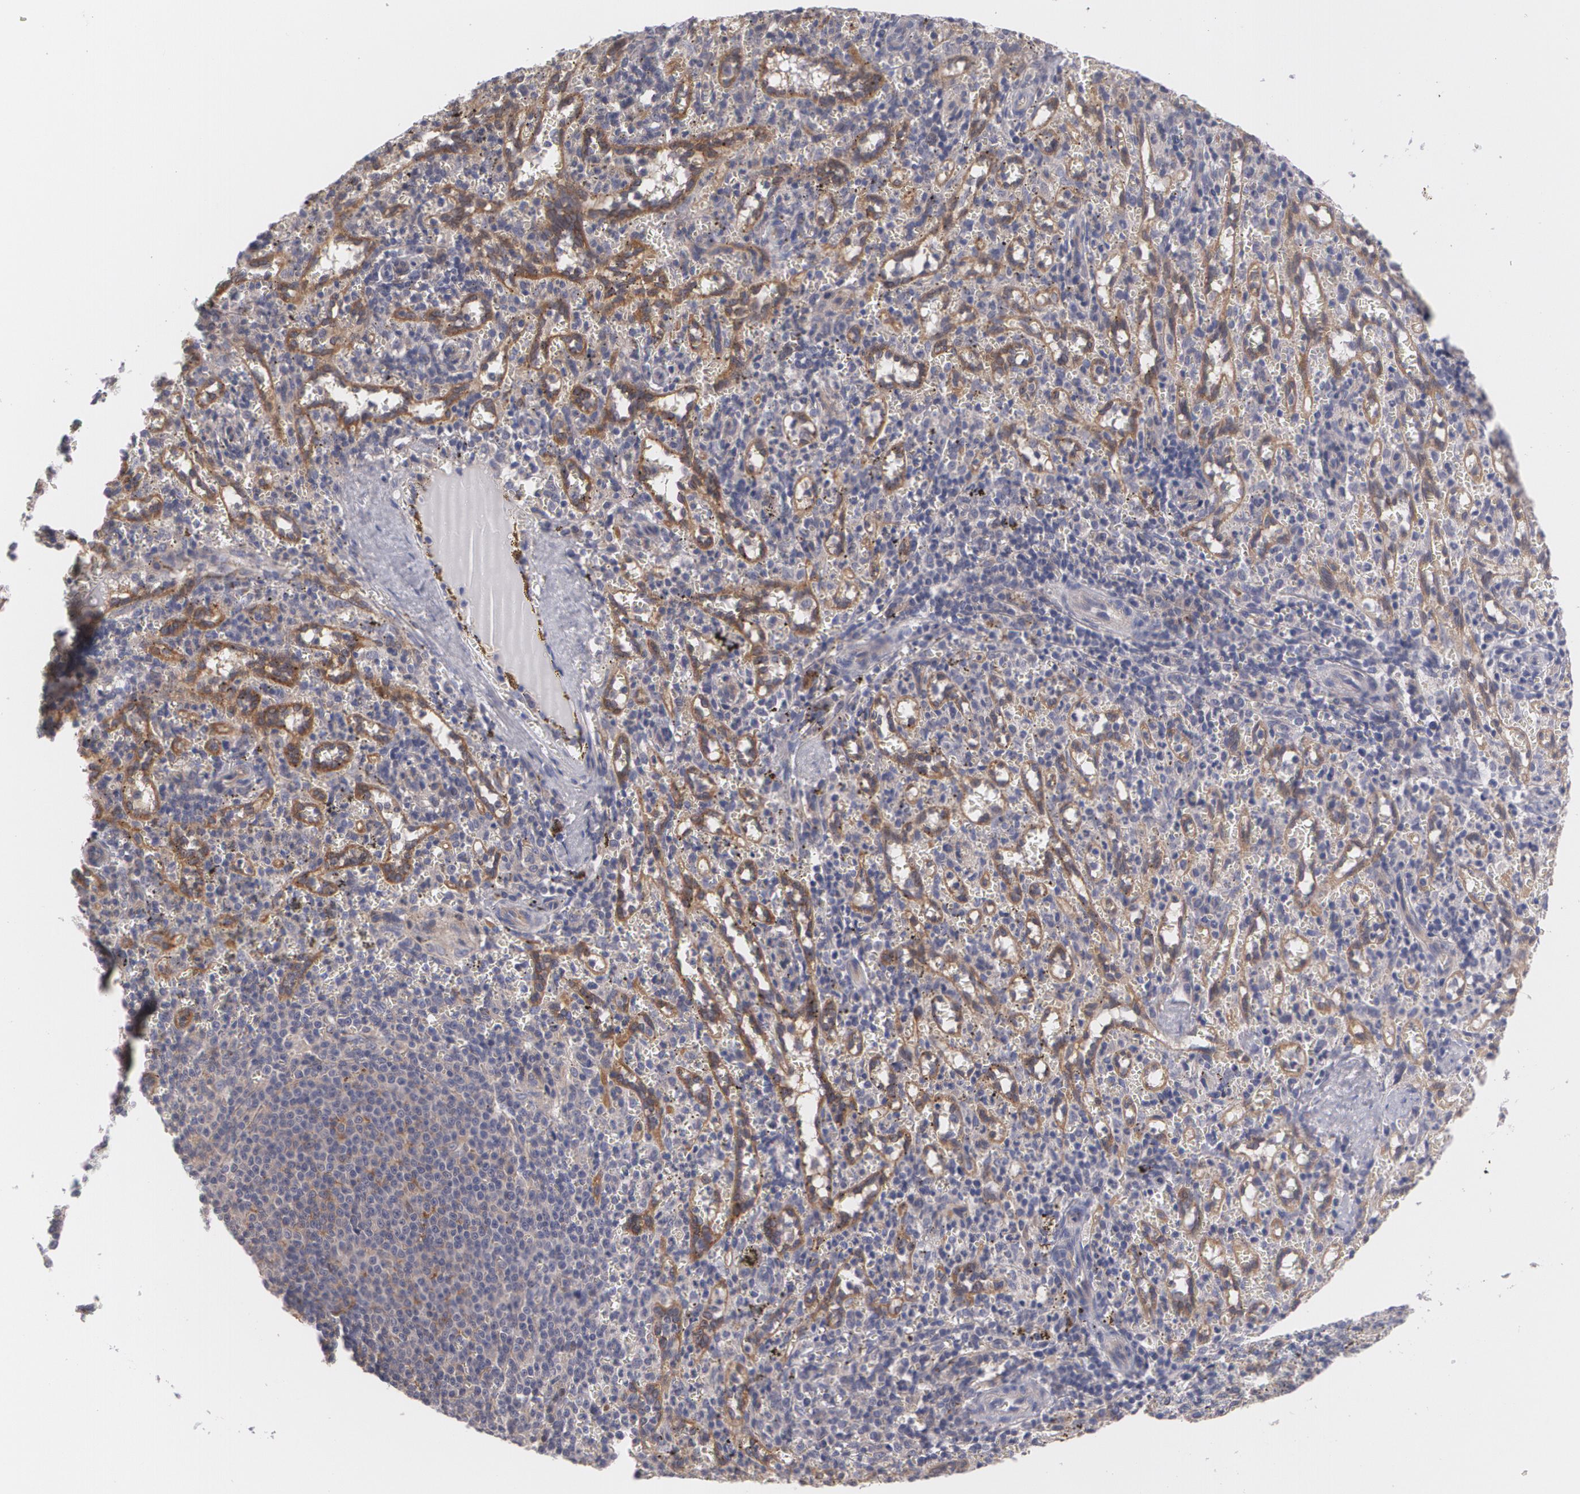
{"staining": {"intensity": "moderate", "quantity": ">75%", "location": "cytoplasmic/membranous"}, "tissue": "spleen", "cell_type": "Cells in red pulp", "image_type": "normal", "snomed": [{"axis": "morphology", "description": "Normal tissue, NOS"}, {"axis": "topography", "description": "Spleen"}], "caption": "DAB (3,3'-diaminobenzidine) immunohistochemical staining of benign spleen exhibits moderate cytoplasmic/membranous protein expression in approximately >75% of cells in red pulp. The staining was performed using DAB to visualize the protein expression in brown, while the nuclei were stained in blue with hematoxylin (Magnification: 20x).", "gene": "CASK", "patient": {"sex": "female", "age": 10}}